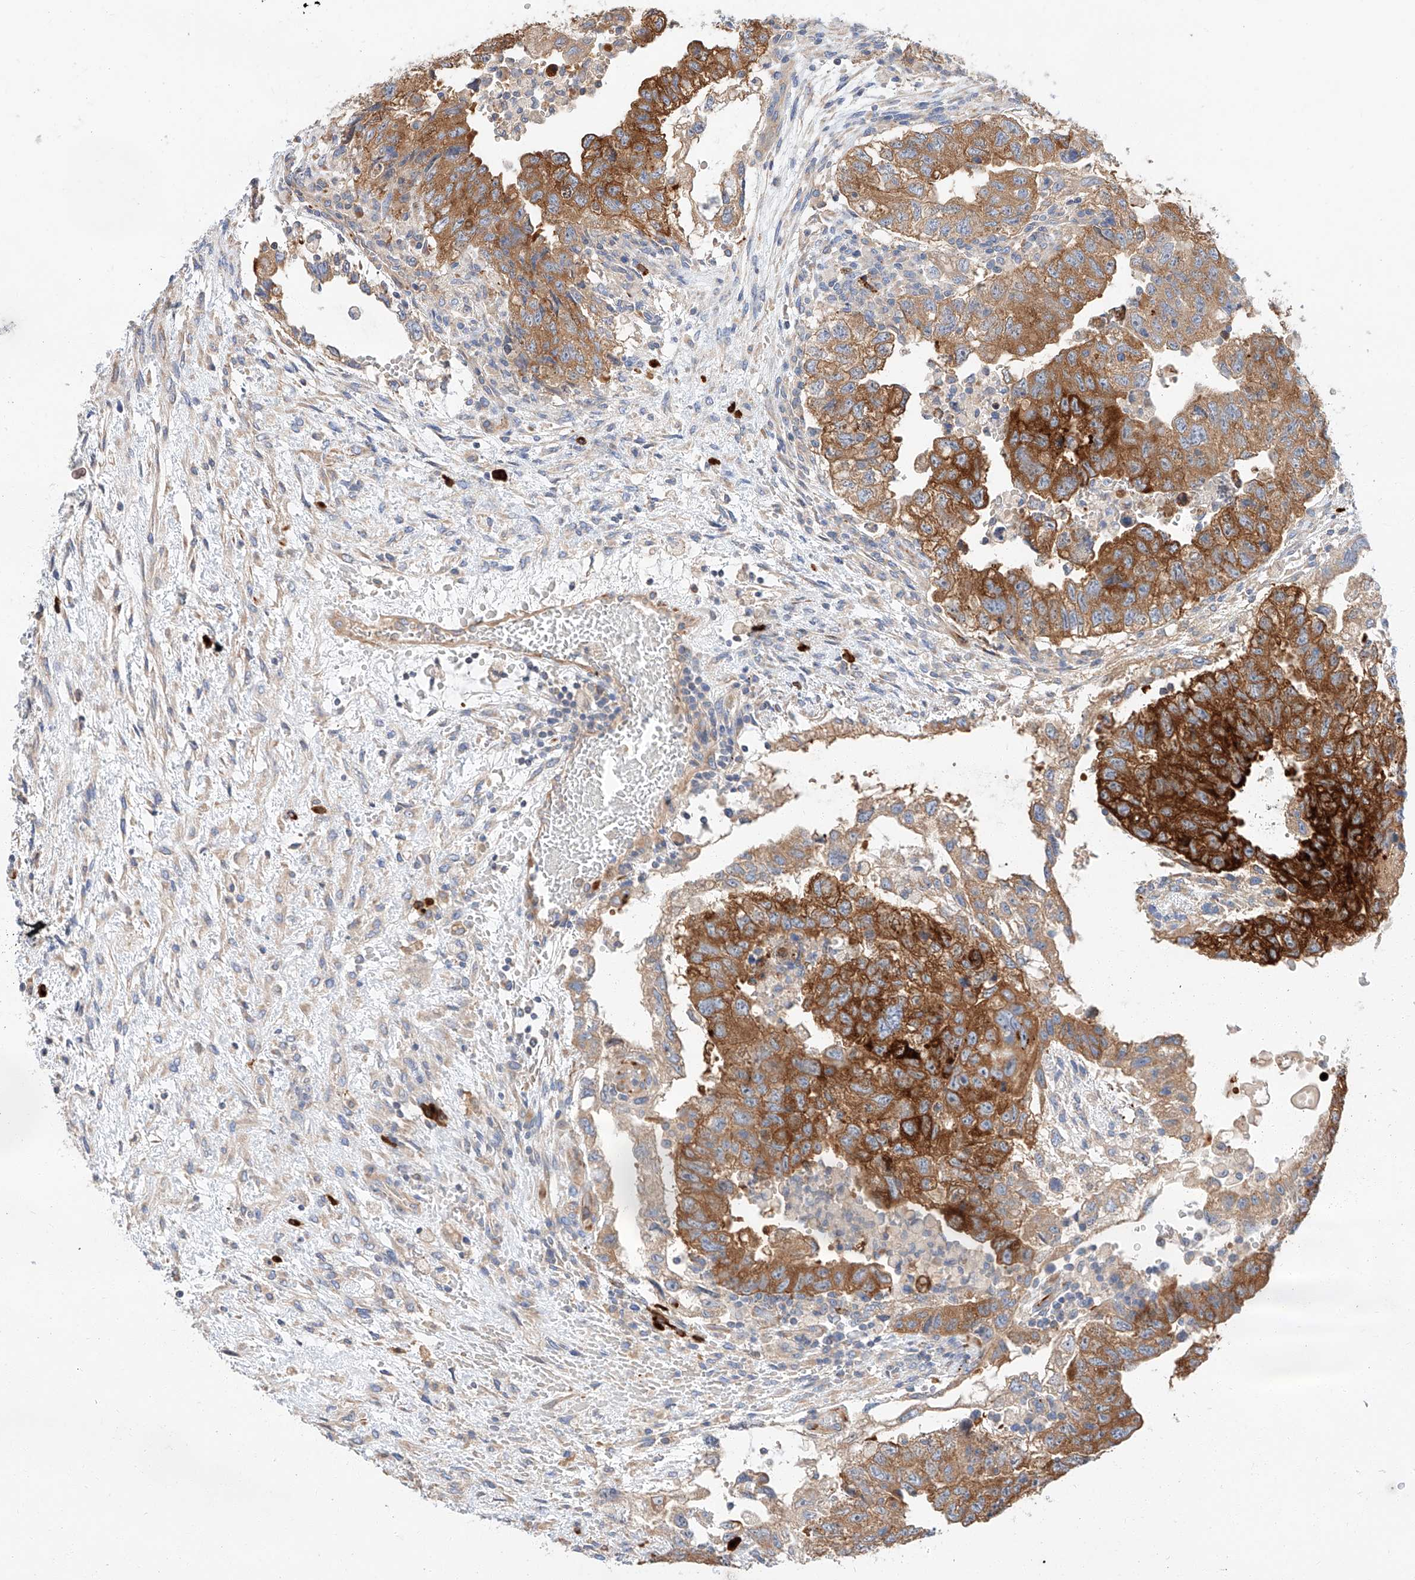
{"staining": {"intensity": "strong", "quantity": ">75%", "location": "cytoplasmic/membranous"}, "tissue": "testis cancer", "cell_type": "Tumor cells", "image_type": "cancer", "snomed": [{"axis": "morphology", "description": "Carcinoma, Embryonal, NOS"}, {"axis": "topography", "description": "Testis"}], "caption": "Strong cytoplasmic/membranous expression is seen in about >75% of tumor cells in testis cancer (embryonal carcinoma).", "gene": "GLMN", "patient": {"sex": "male", "age": 36}}